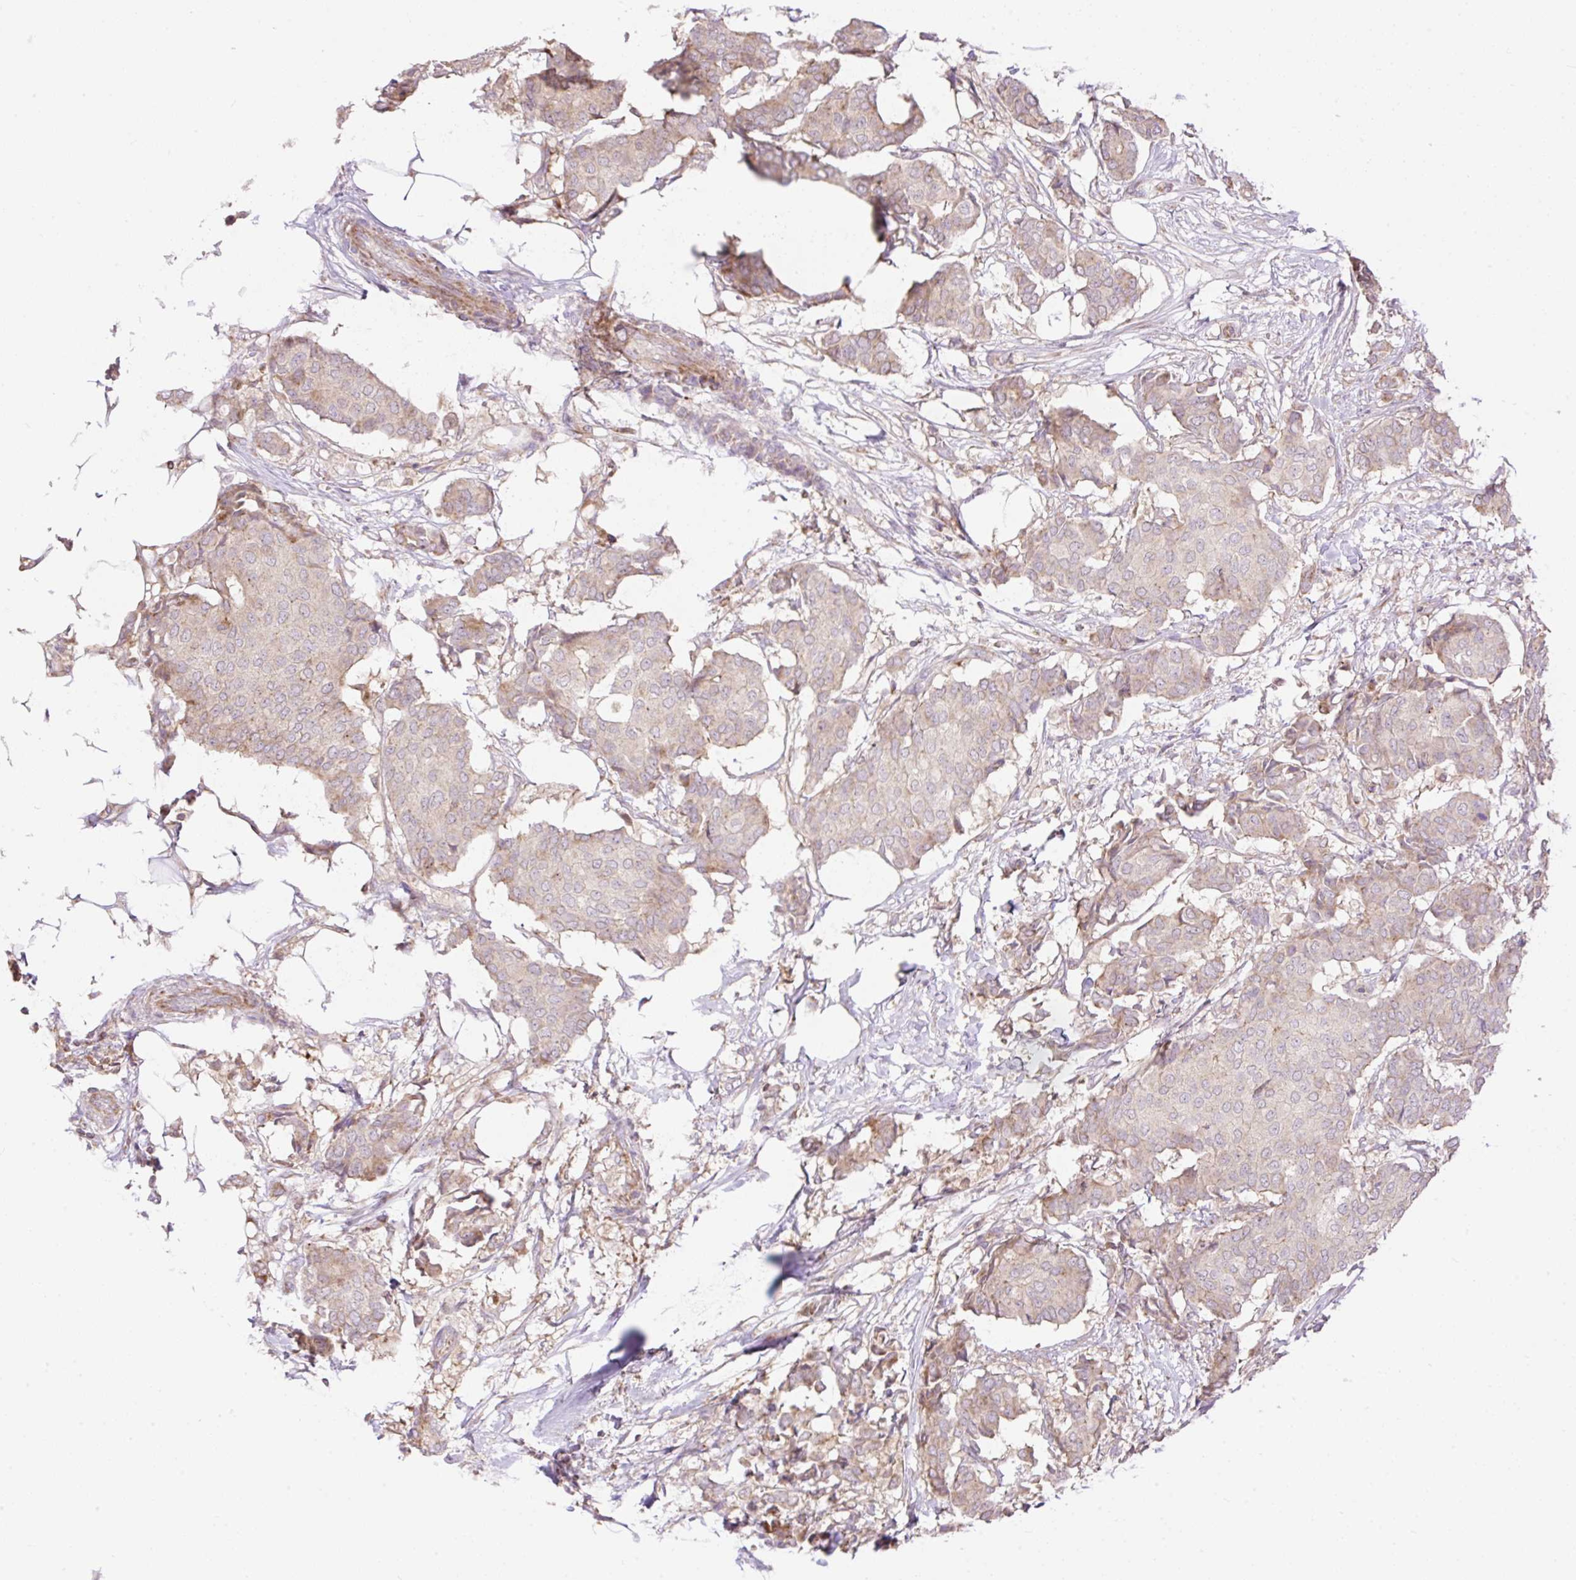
{"staining": {"intensity": "weak", "quantity": "25%-75%", "location": "cytoplasmic/membranous"}, "tissue": "breast cancer", "cell_type": "Tumor cells", "image_type": "cancer", "snomed": [{"axis": "morphology", "description": "Duct carcinoma"}, {"axis": "topography", "description": "Breast"}], "caption": "Immunohistochemistry of human breast cancer (intraductal carcinoma) displays low levels of weak cytoplasmic/membranous expression in about 25%-75% of tumor cells. (brown staining indicates protein expression, while blue staining denotes nuclei).", "gene": "VPS25", "patient": {"sex": "female", "age": 75}}